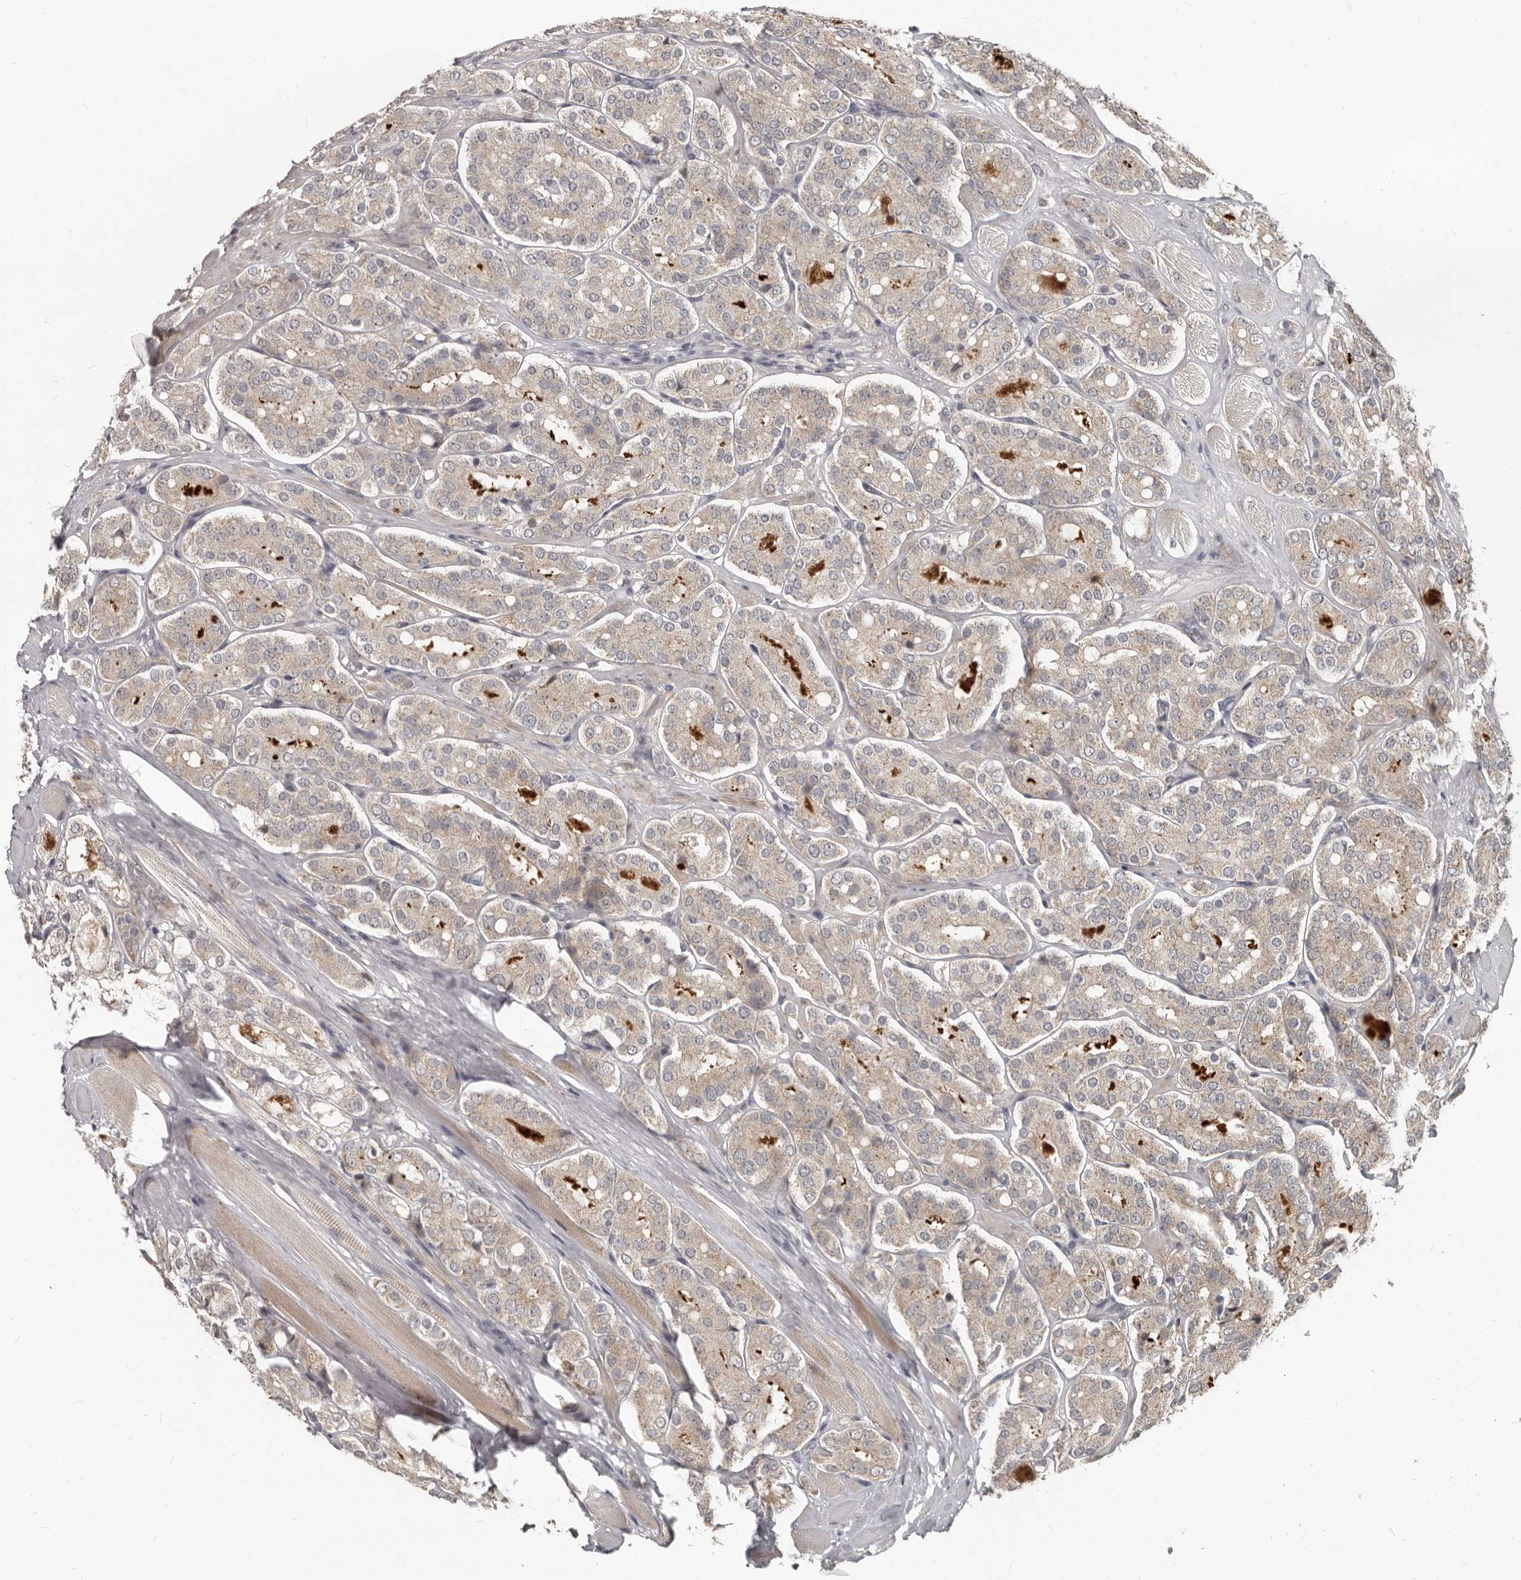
{"staining": {"intensity": "negative", "quantity": "none", "location": "none"}, "tissue": "prostate cancer", "cell_type": "Tumor cells", "image_type": "cancer", "snomed": [{"axis": "morphology", "description": "Adenocarcinoma, High grade"}, {"axis": "topography", "description": "Prostate"}], "caption": "A micrograph of human prostate cancer is negative for staining in tumor cells.", "gene": "APOL6", "patient": {"sex": "male", "age": 65}}